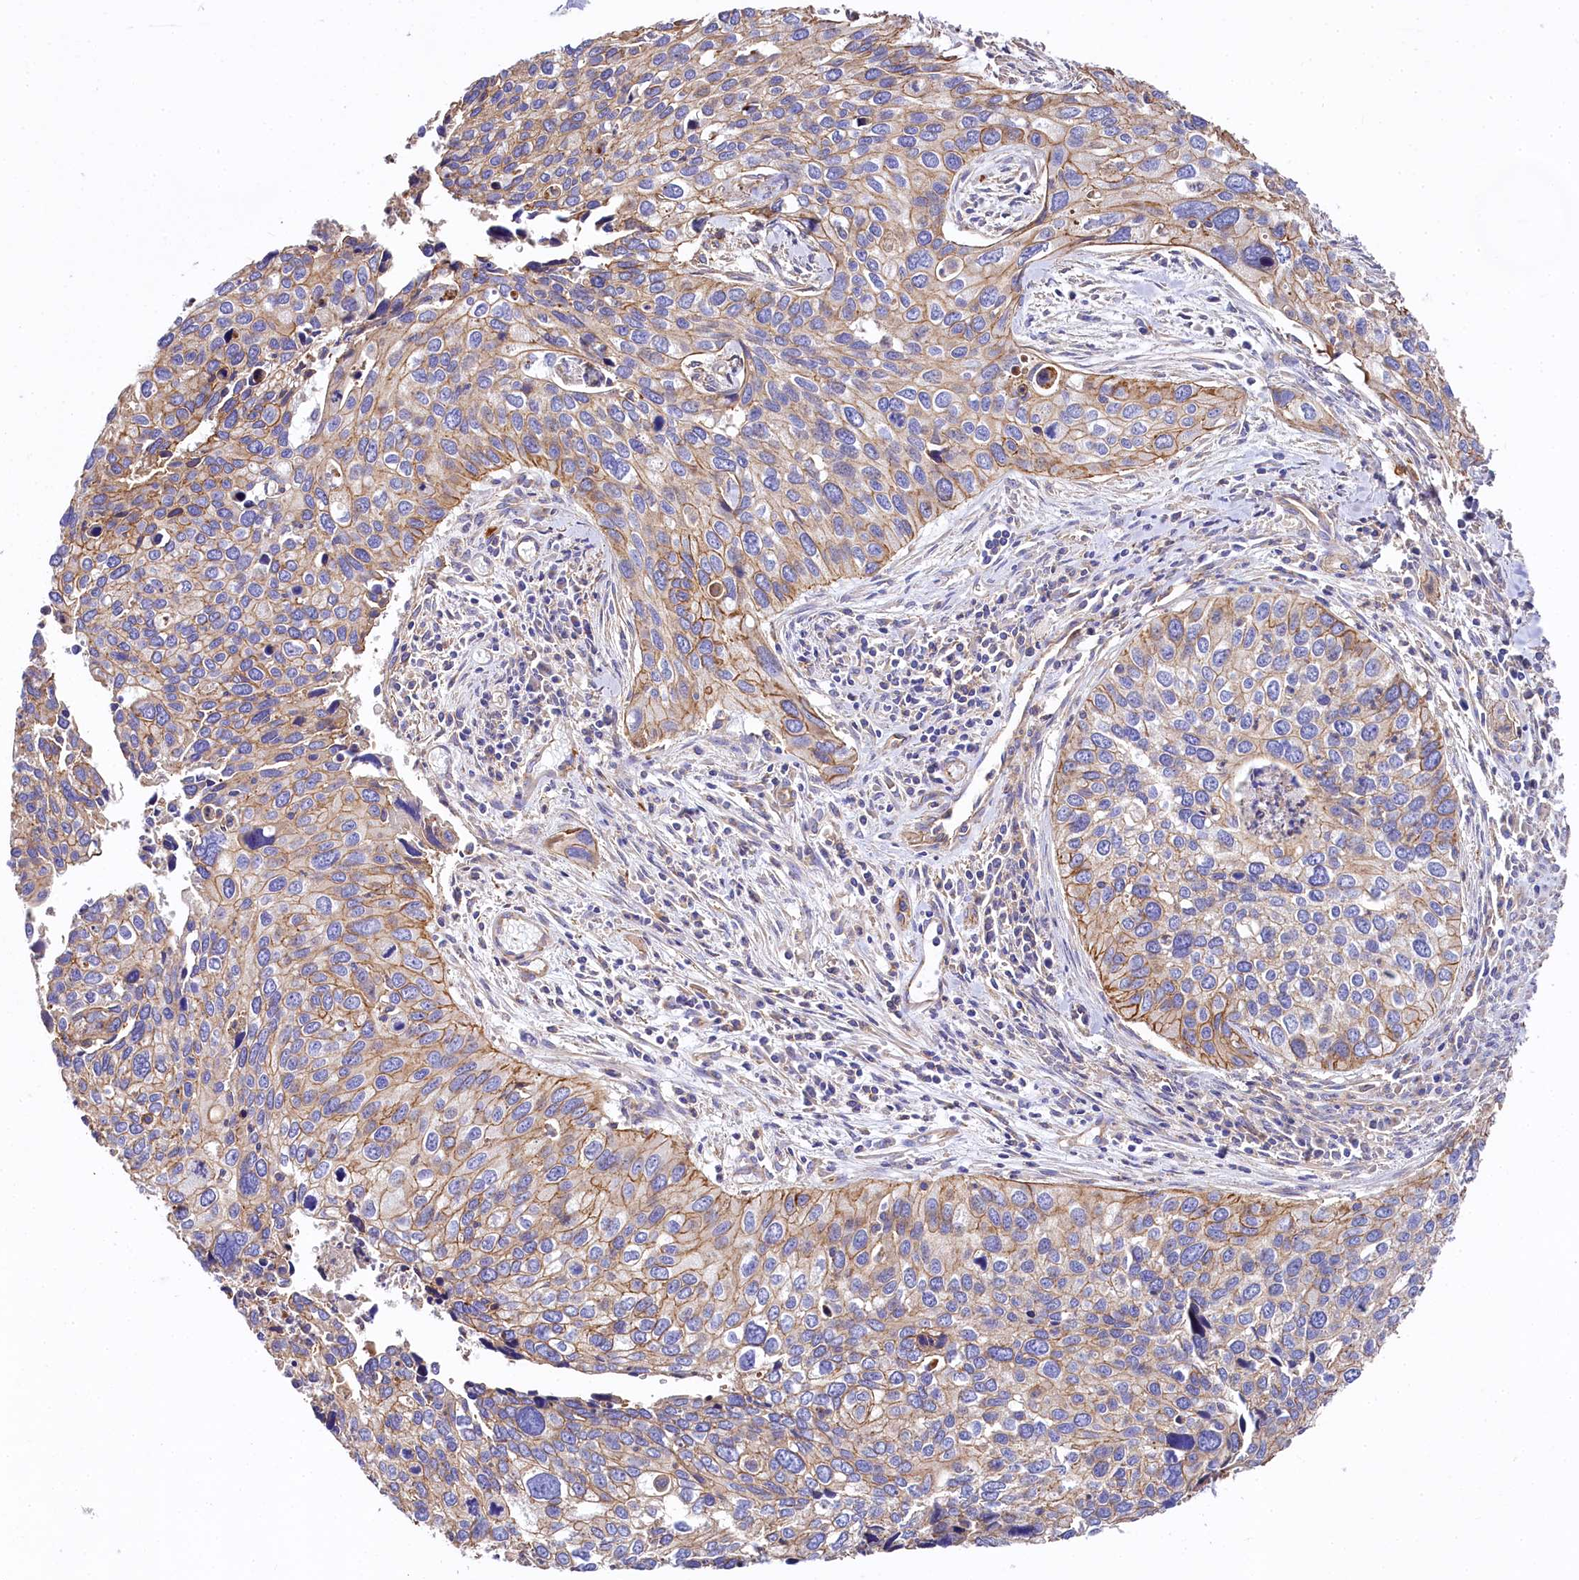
{"staining": {"intensity": "moderate", "quantity": ">75%", "location": "cytoplasmic/membranous"}, "tissue": "cervical cancer", "cell_type": "Tumor cells", "image_type": "cancer", "snomed": [{"axis": "morphology", "description": "Squamous cell carcinoma, NOS"}, {"axis": "topography", "description": "Cervix"}], "caption": "Immunohistochemical staining of cervical cancer (squamous cell carcinoma) displays medium levels of moderate cytoplasmic/membranous protein staining in approximately >75% of tumor cells. The staining was performed using DAB (3,3'-diaminobenzidine), with brown indicating positive protein expression. Nuclei are stained blue with hematoxylin.", "gene": "FCHSD2", "patient": {"sex": "female", "age": 55}}